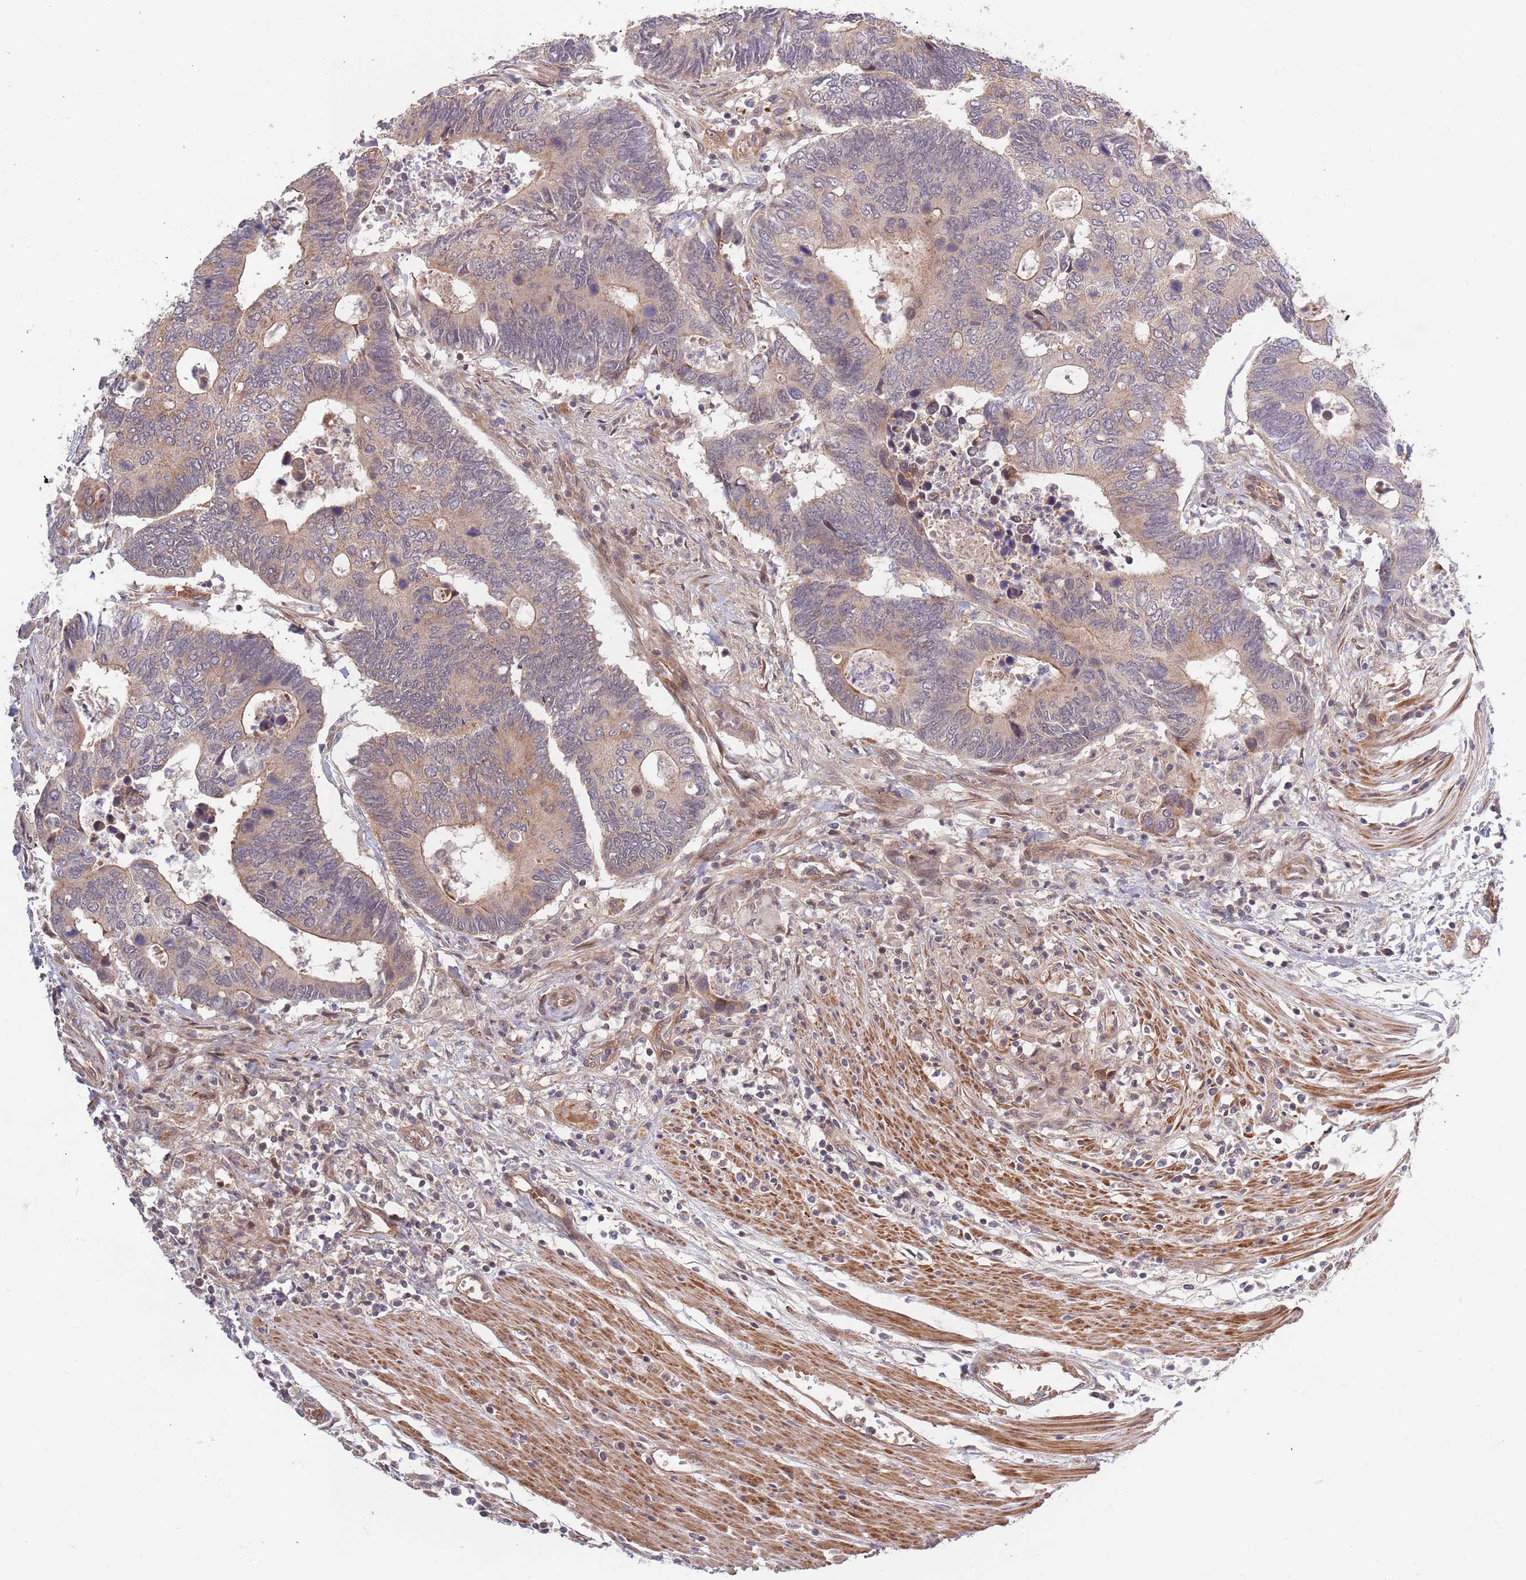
{"staining": {"intensity": "weak", "quantity": "25%-75%", "location": "cytoplasmic/membranous"}, "tissue": "colorectal cancer", "cell_type": "Tumor cells", "image_type": "cancer", "snomed": [{"axis": "morphology", "description": "Adenocarcinoma, NOS"}, {"axis": "topography", "description": "Colon"}], "caption": "A micrograph of human colorectal cancer stained for a protein exhibits weak cytoplasmic/membranous brown staining in tumor cells. Ihc stains the protein of interest in brown and the nuclei are stained blue.", "gene": "HAUS3", "patient": {"sex": "male", "age": 87}}